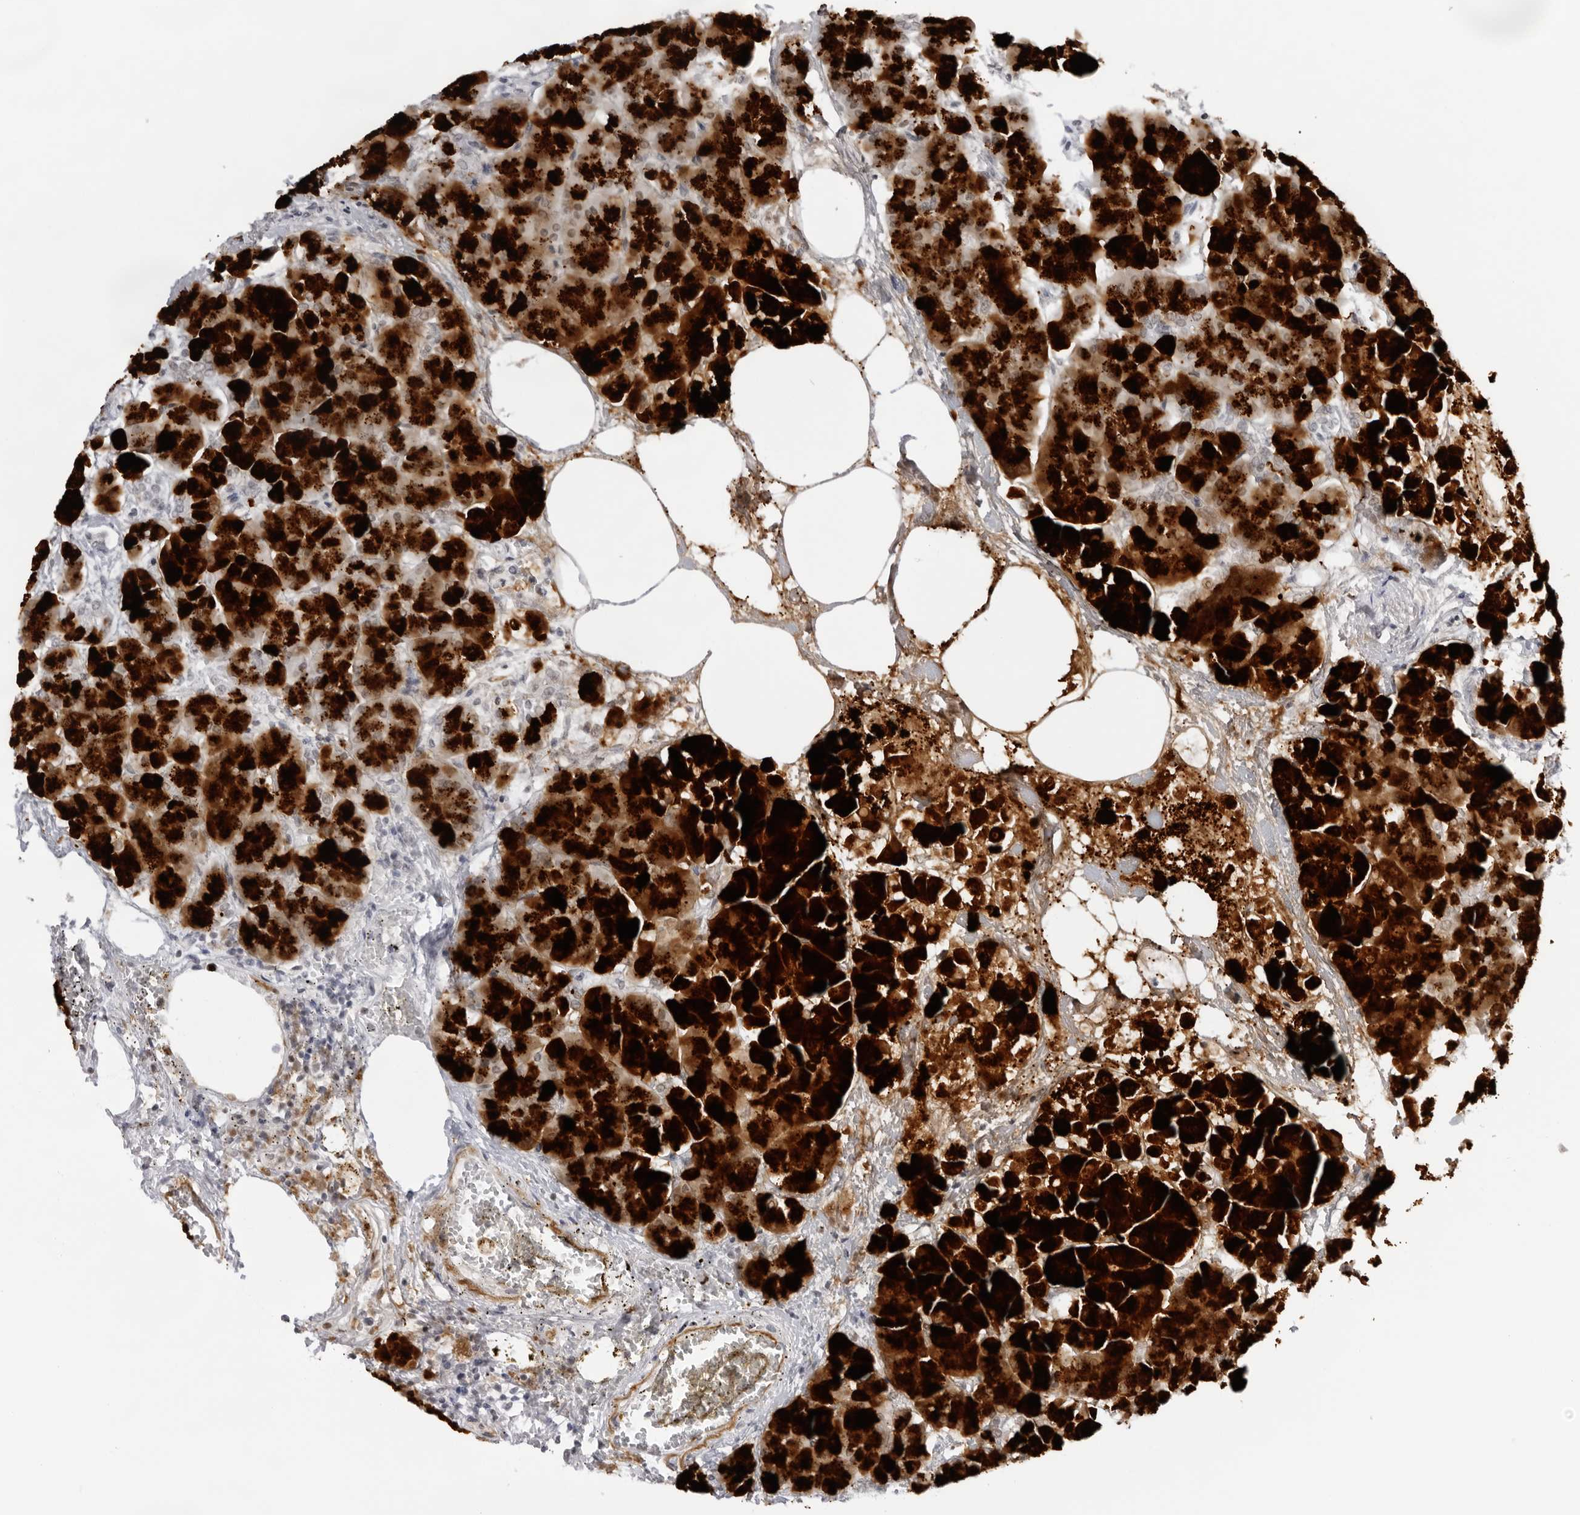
{"staining": {"intensity": "strong", "quantity": ">75%", "location": "cytoplasmic/membranous"}, "tissue": "pancreas", "cell_type": "Exocrine glandular cells", "image_type": "normal", "snomed": [{"axis": "morphology", "description": "Normal tissue, NOS"}, {"axis": "topography", "description": "Pancreas"}], "caption": "An immunohistochemistry (IHC) image of normal tissue is shown. Protein staining in brown highlights strong cytoplasmic/membranous positivity in pancreas within exocrine glandular cells. Nuclei are stained in blue.", "gene": "KLK12", "patient": {"sex": "female", "age": 70}}